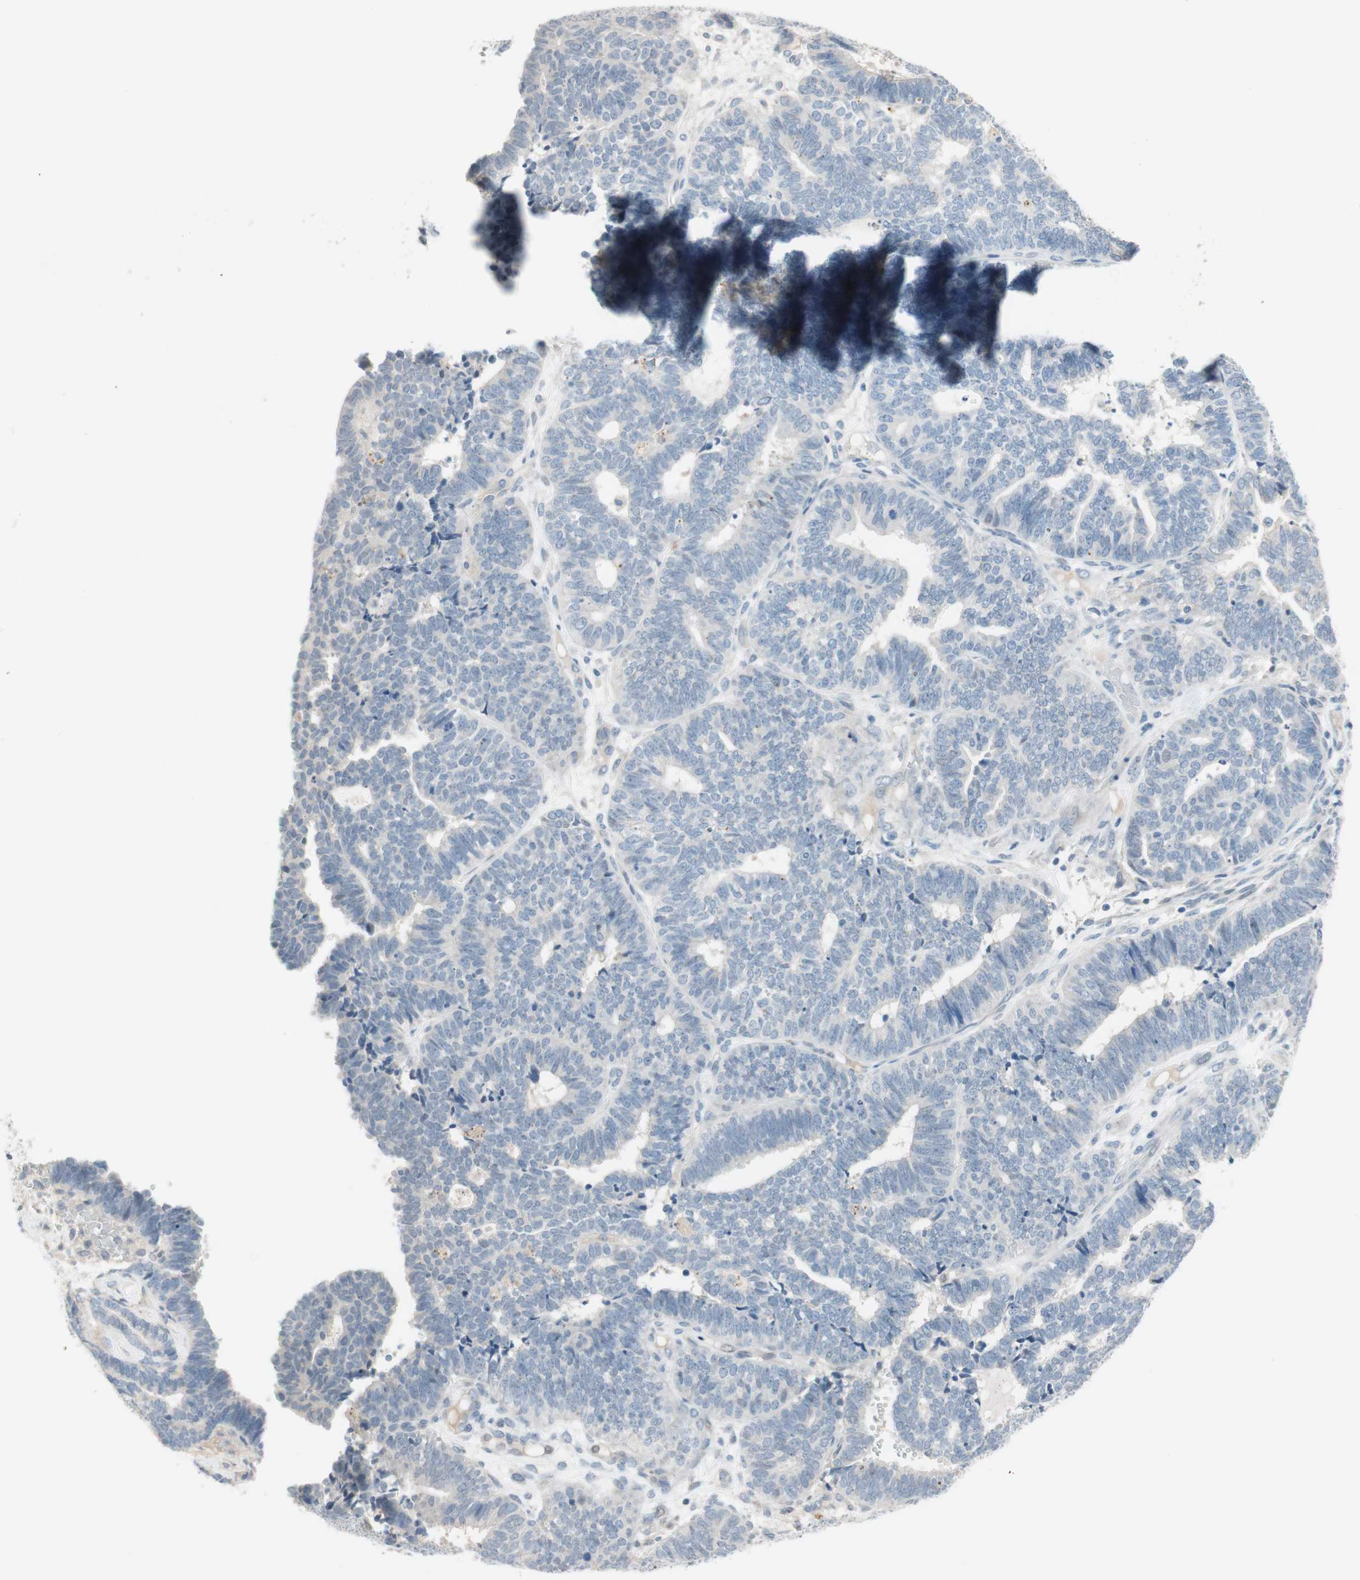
{"staining": {"intensity": "negative", "quantity": "none", "location": "none"}, "tissue": "endometrial cancer", "cell_type": "Tumor cells", "image_type": "cancer", "snomed": [{"axis": "morphology", "description": "Adenocarcinoma, NOS"}, {"axis": "topography", "description": "Endometrium"}], "caption": "IHC micrograph of adenocarcinoma (endometrial) stained for a protein (brown), which exhibits no staining in tumor cells.", "gene": "PDZK1", "patient": {"sex": "female", "age": 70}}